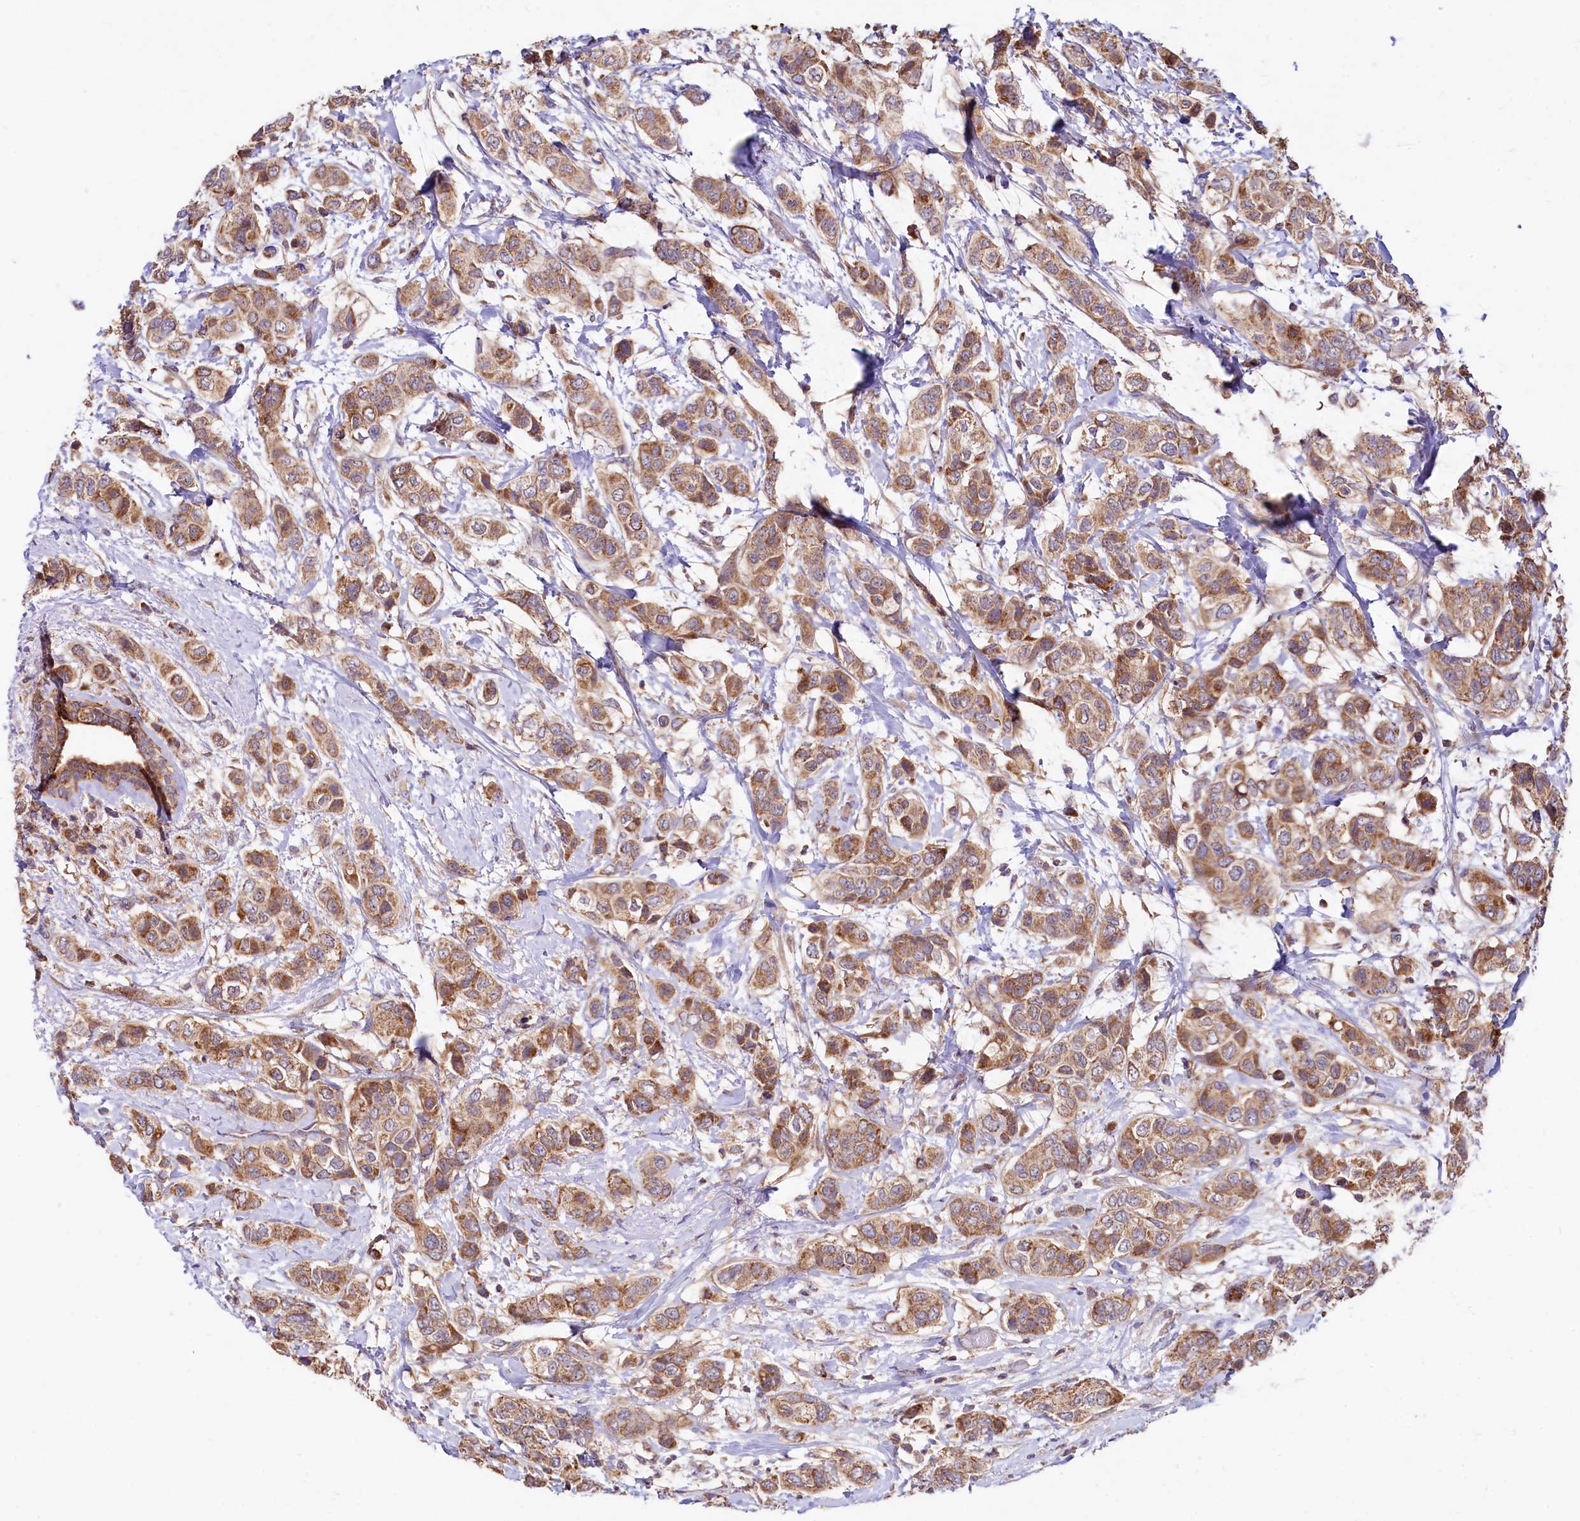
{"staining": {"intensity": "moderate", "quantity": ">75%", "location": "cytoplasmic/membranous"}, "tissue": "breast cancer", "cell_type": "Tumor cells", "image_type": "cancer", "snomed": [{"axis": "morphology", "description": "Lobular carcinoma"}, {"axis": "topography", "description": "Breast"}], "caption": "This is a photomicrograph of immunohistochemistry (IHC) staining of breast lobular carcinoma, which shows moderate staining in the cytoplasmic/membranous of tumor cells.", "gene": "CIAO3", "patient": {"sex": "female", "age": 51}}